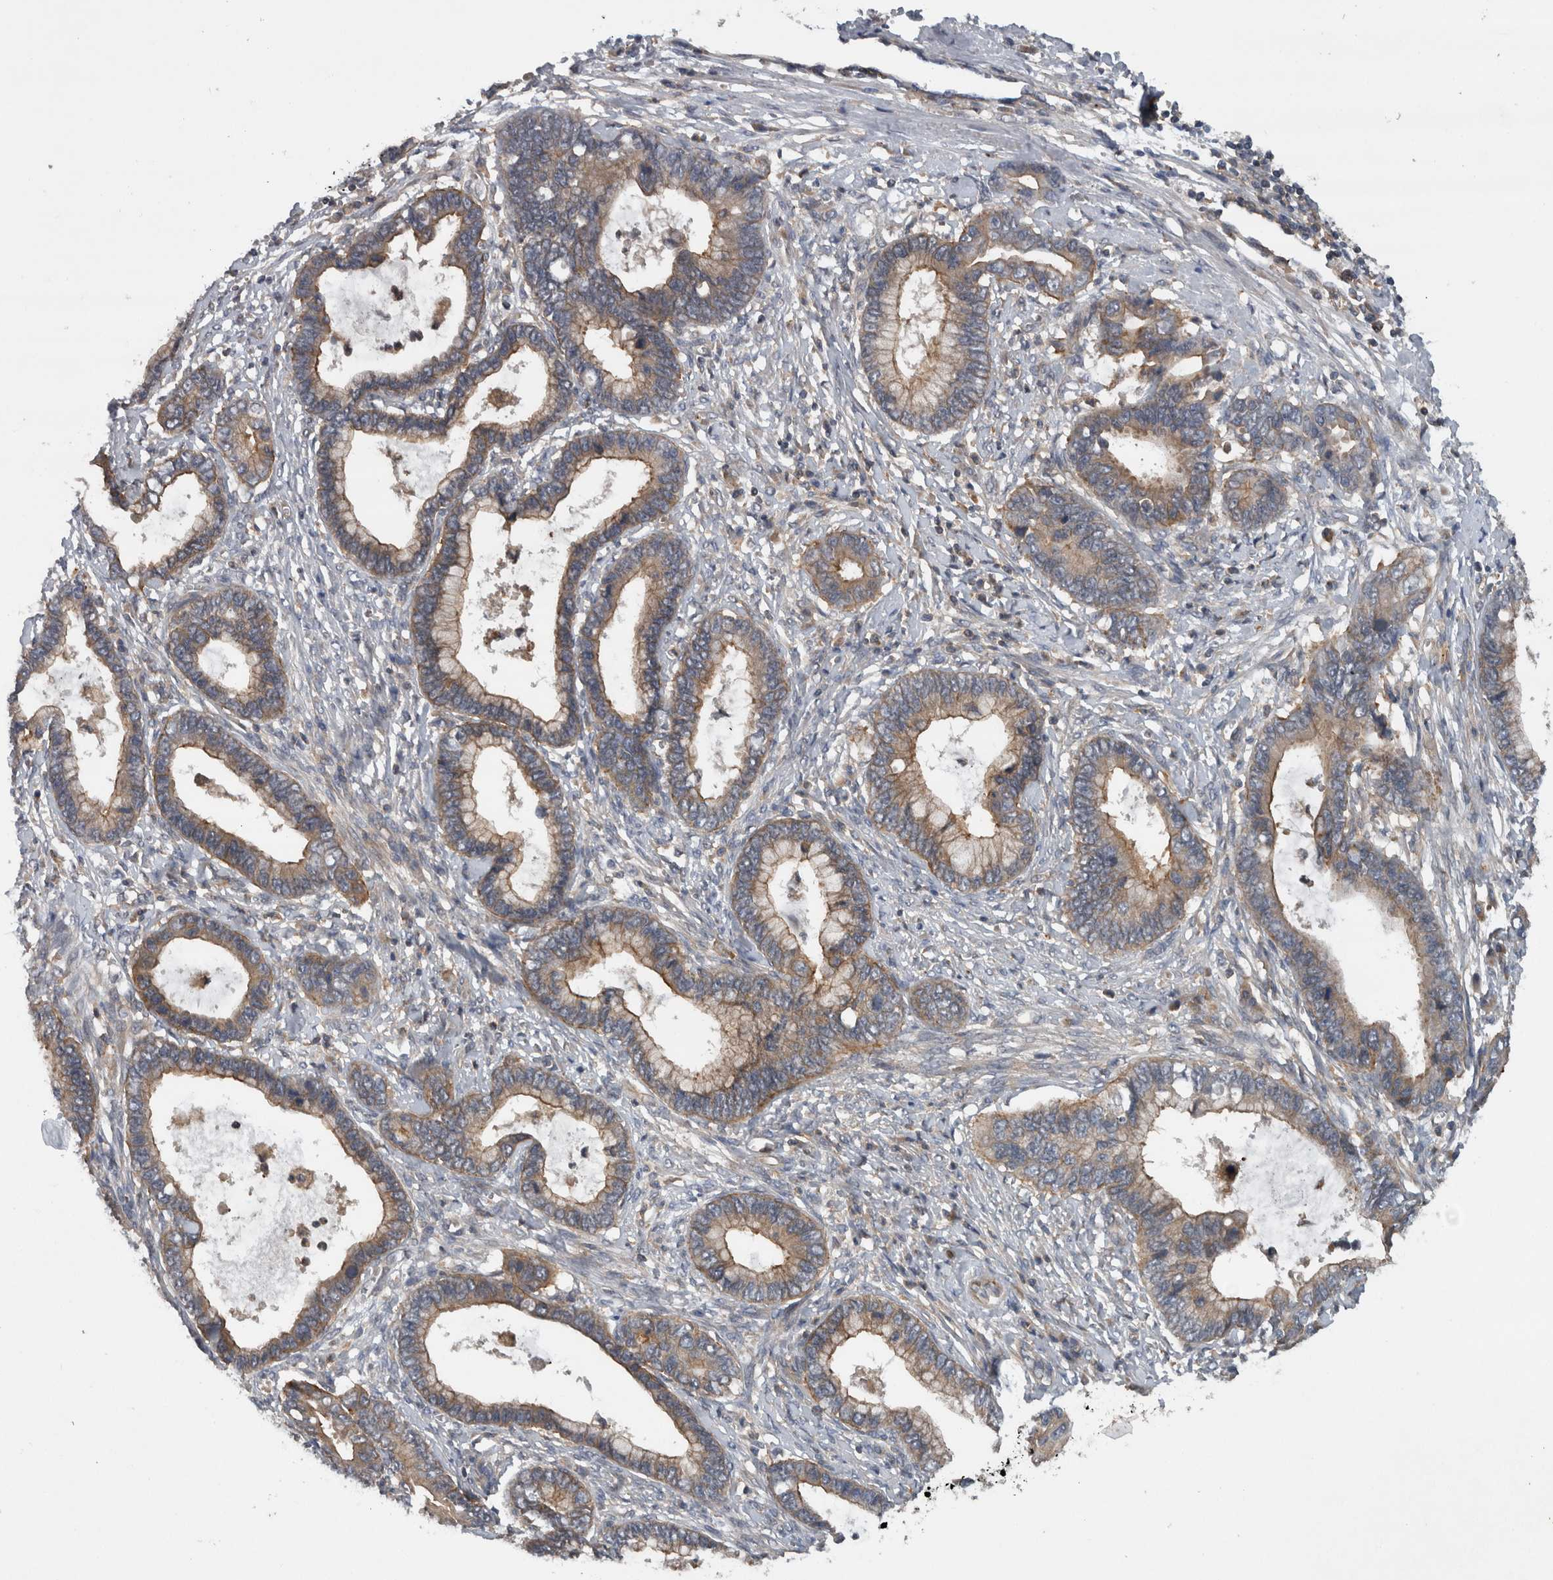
{"staining": {"intensity": "moderate", "quantity": ">75%", "location": "cytoplasmic/membranous"}, "tissue": "cervical cancer", "cell_type": "Tumor cells", "image_type": "cancer", "snomed": [{"axis": "morphology", "description": "Adenocarcinoma, NOS"}, {"axis": "topography", "description": "Cervix"}], "caption": "Tumor cells show medium levels of moderate cytoplasmic/membranous positivity in about >75% of cells in cervical cancer (adenocarcinoma). (IHC, brightfield microscopy, high magnification).", "gene": "SCARA5", "patient": {"sex": "female", "age": 44}}